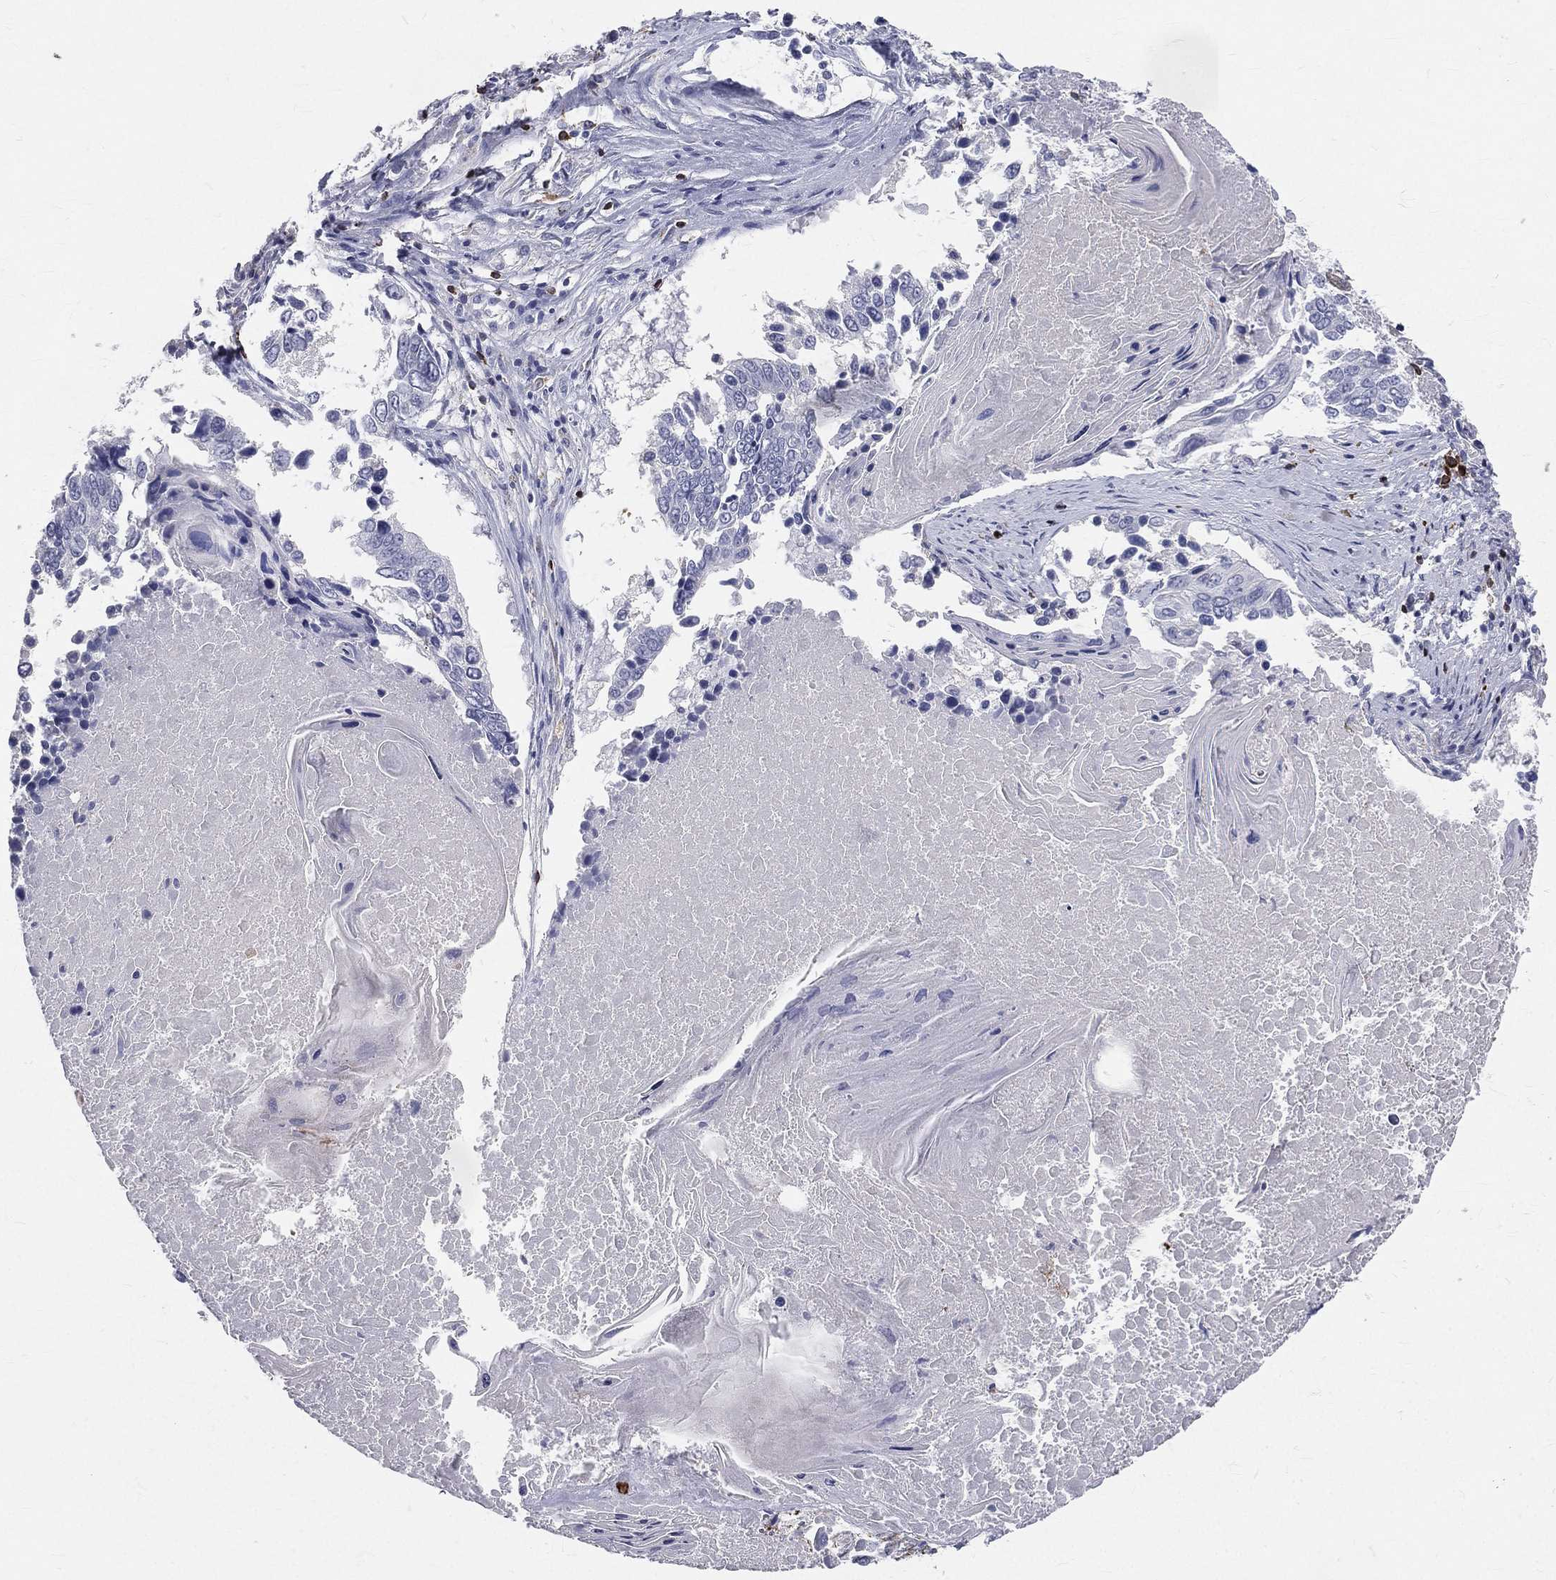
{"staining": {"intensity": "negative", "quantity": "none", "location": "none"}, "tissue": "lung cancer", "cell_type": "Tumor cells", "image_type": "cancer", "snomed": [{"axis": "morphology", "description": "Squamous cell carcinoma, NOS"}, {"axis": "topography", "description": "Lung"}], "caption": "The histopathology image demonstrates no staining of tumor cells in squamous cell carcinoma (lung).", "gene": "CTSW", "patient": {"sex": "male", "age": 73}}